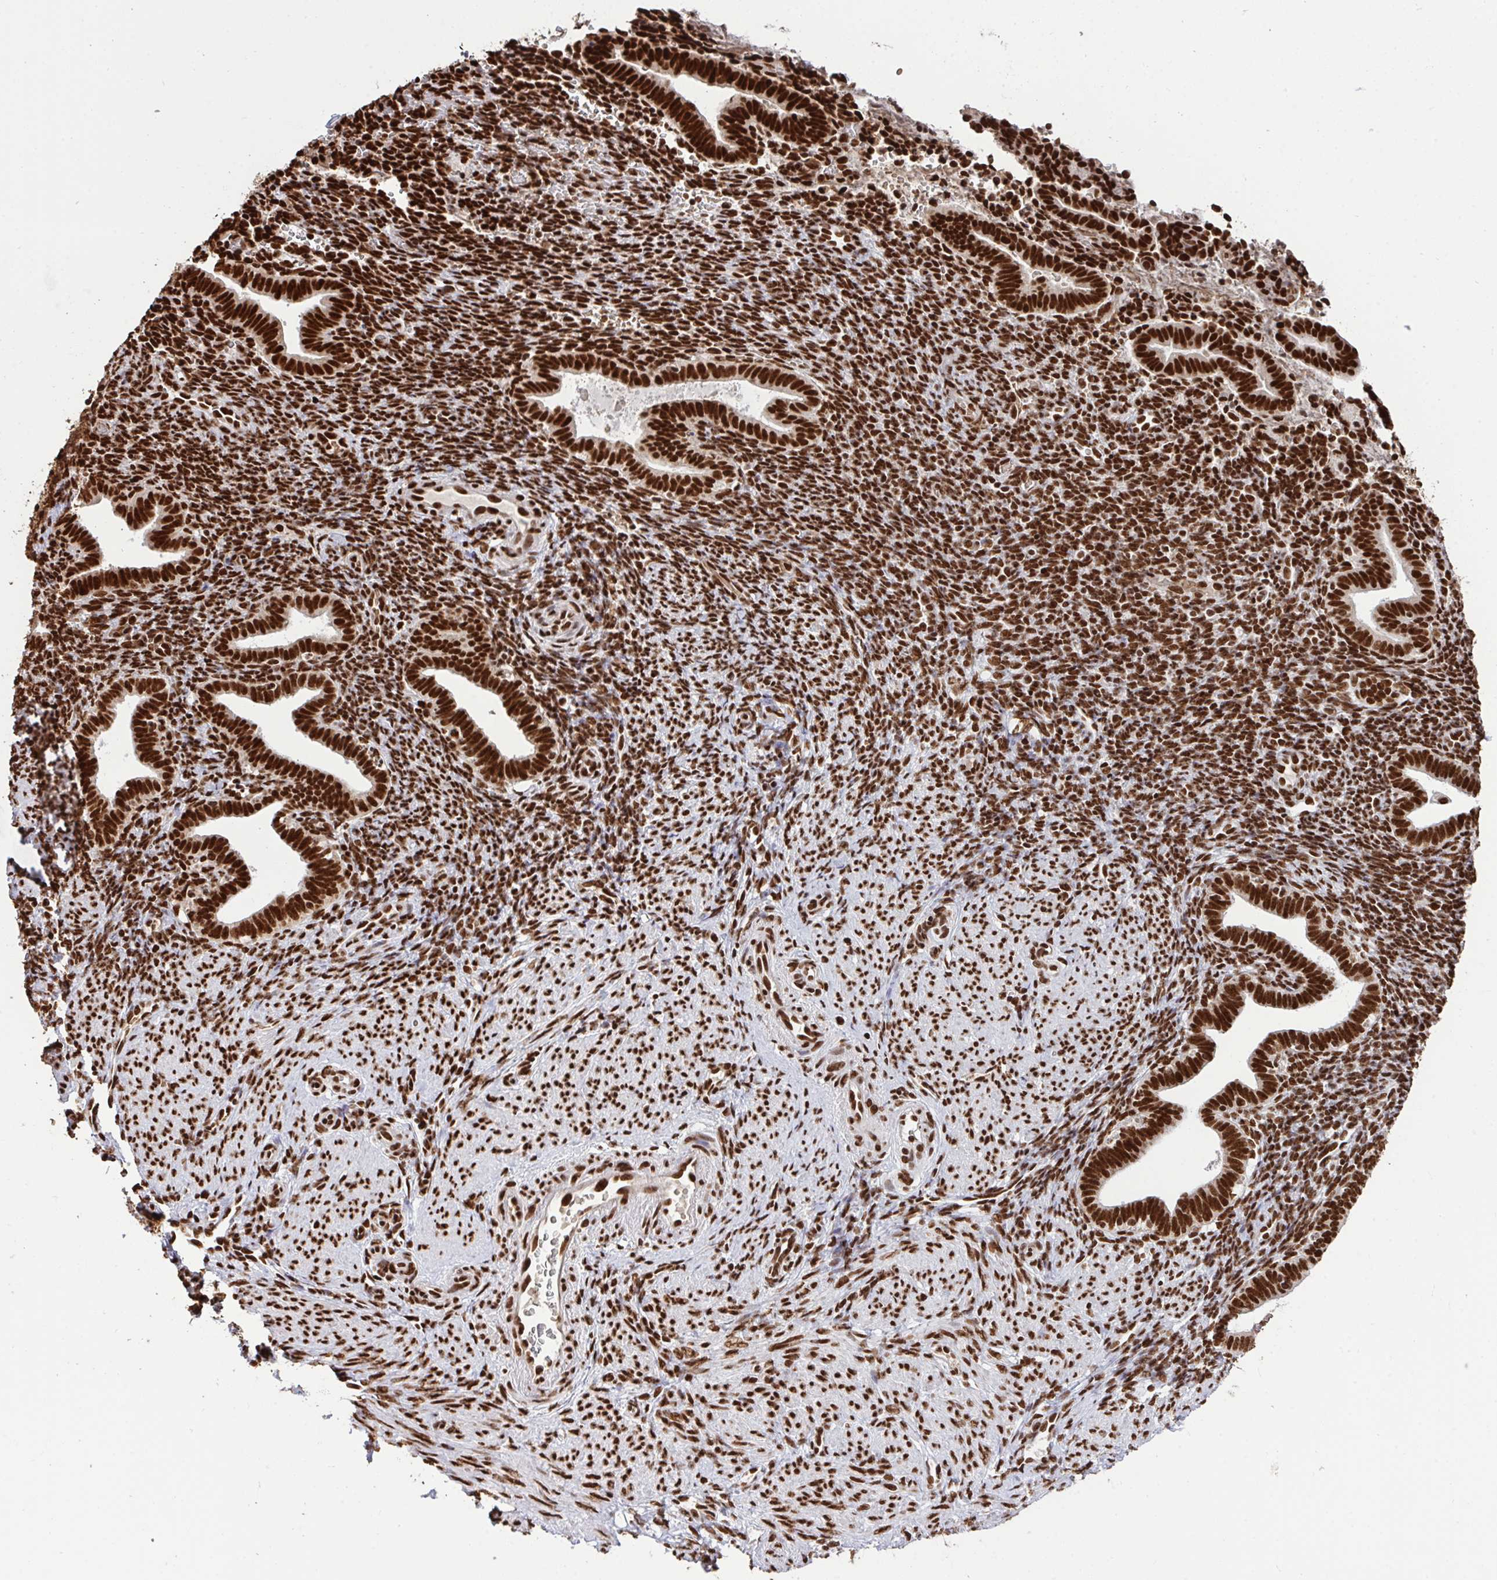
{"staining": {"intensity": "strong", "quantity": ">75%", "location": "nuclear"}, "tissue": "endometrium", "cell_type": "Cells in endometrial stroma", "image_type": "normal", "snomed": [{"axis": "morphology", "description": "Normal tissue, NOS"}, {"axis": "topography", "description": "Endometrium"}], "caption": "The micrograph shows immunohistochemical staining of benign endometrium. There is strong nuclear positivity is present in about >75% of cells in endometrial stroma. Nuclei are stained in blue.", "gene": "ENSG00000268083", "patient": {"sex": "female", "age": 34}}